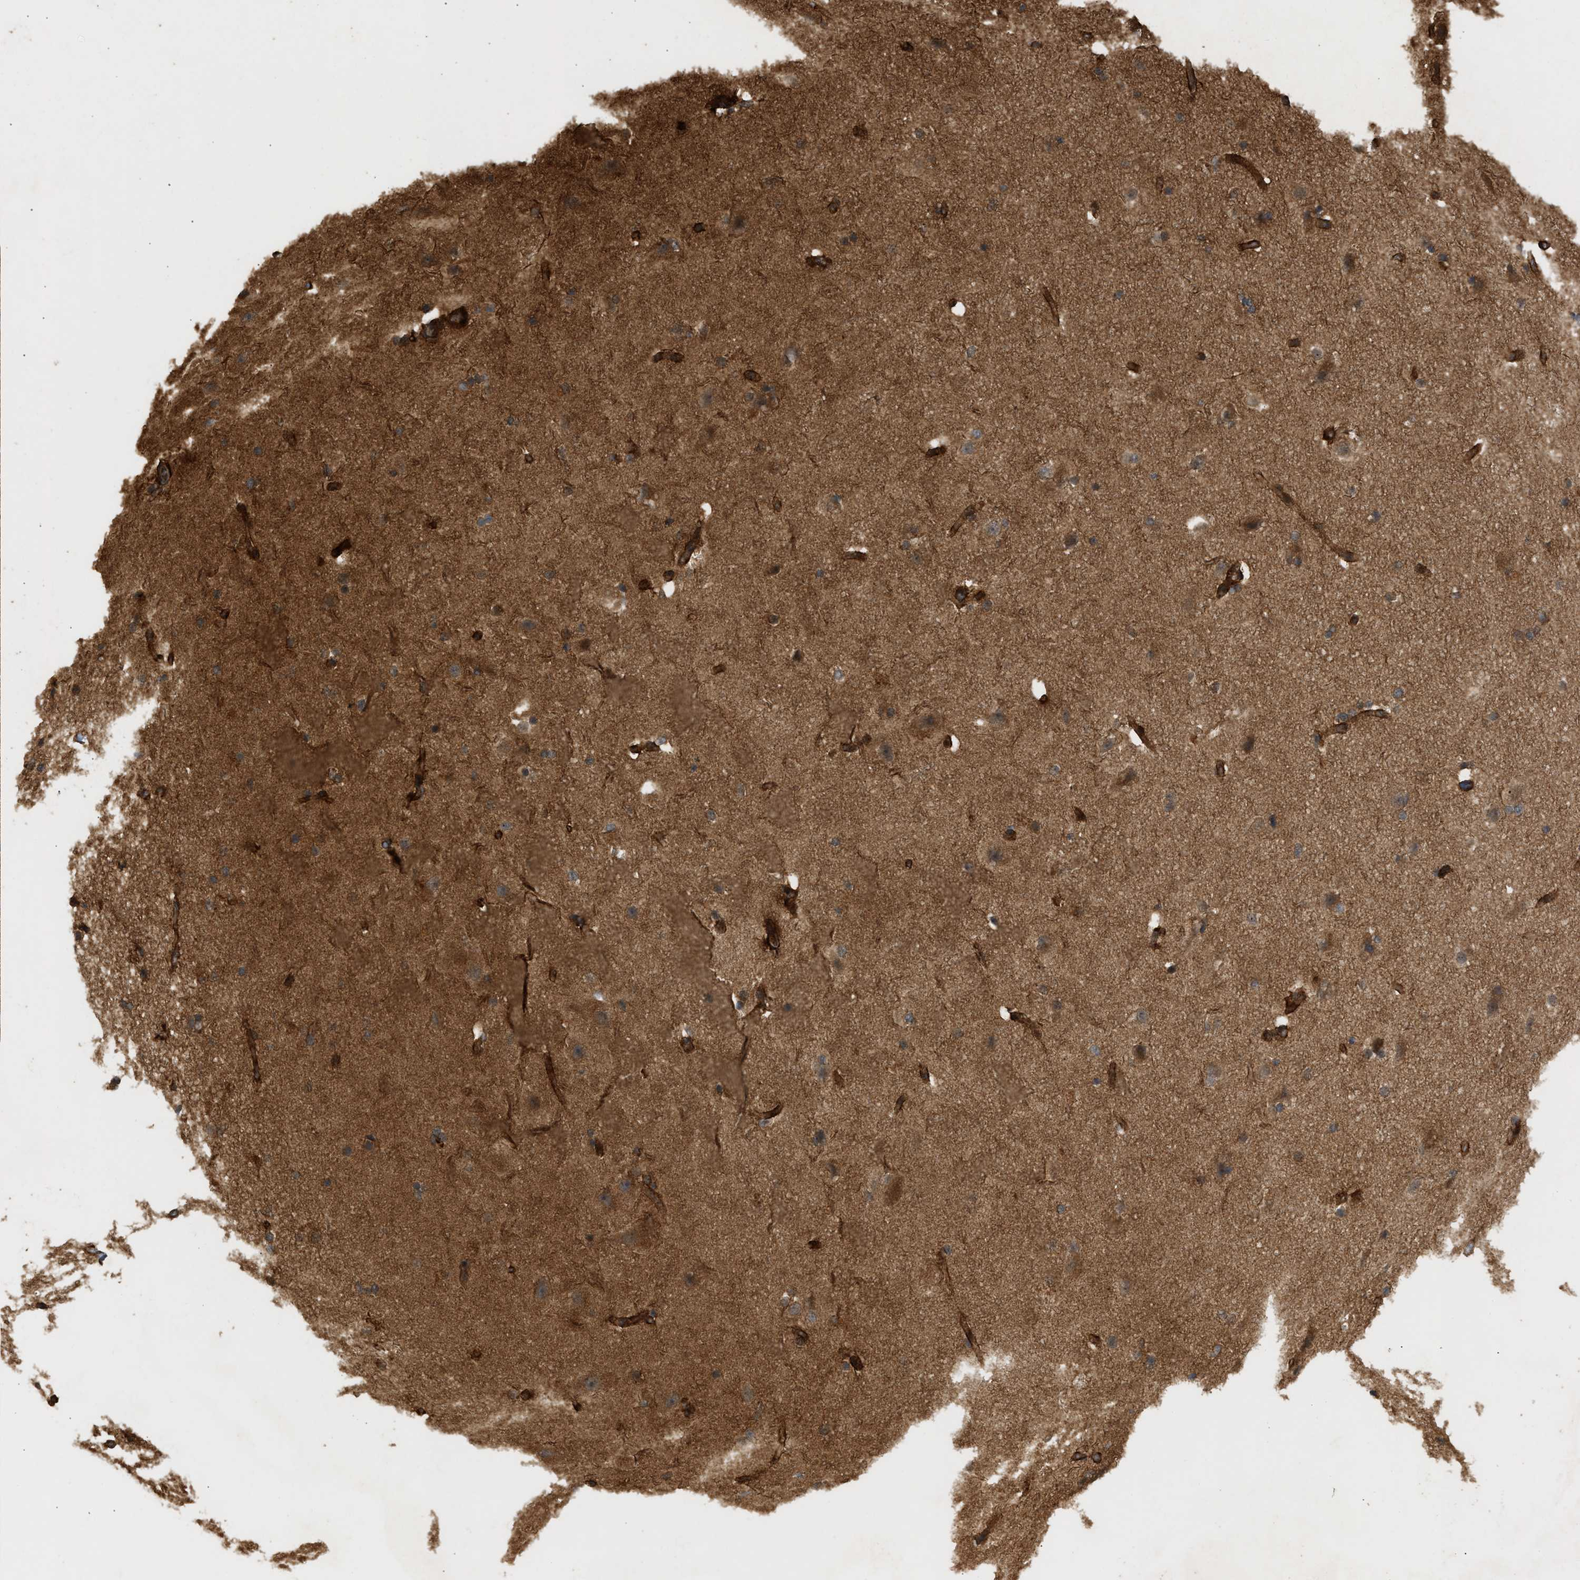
{"staining": {"intensity": "strong", "quantity": ">75%", "location": "cytoplasmic/membranous"}, "tissue": "cerebral cortex", "cell_type": "Endothelial cells", "image_type": "normal", "snomed": [{"axis": "morphology", "description": "Normal tissue, NOS"}, {"axis": "topography", "description": "Cerebral cortex"}], "caption": "Strong cytoplasmic/membranous expression for a protein is identified in about >75% of endothelial cells of unremarkable cerebral cortex using immunohistochemistry.", "gene": "ENSG00000282218", "patient": {"sex": "male", "age": 62}}